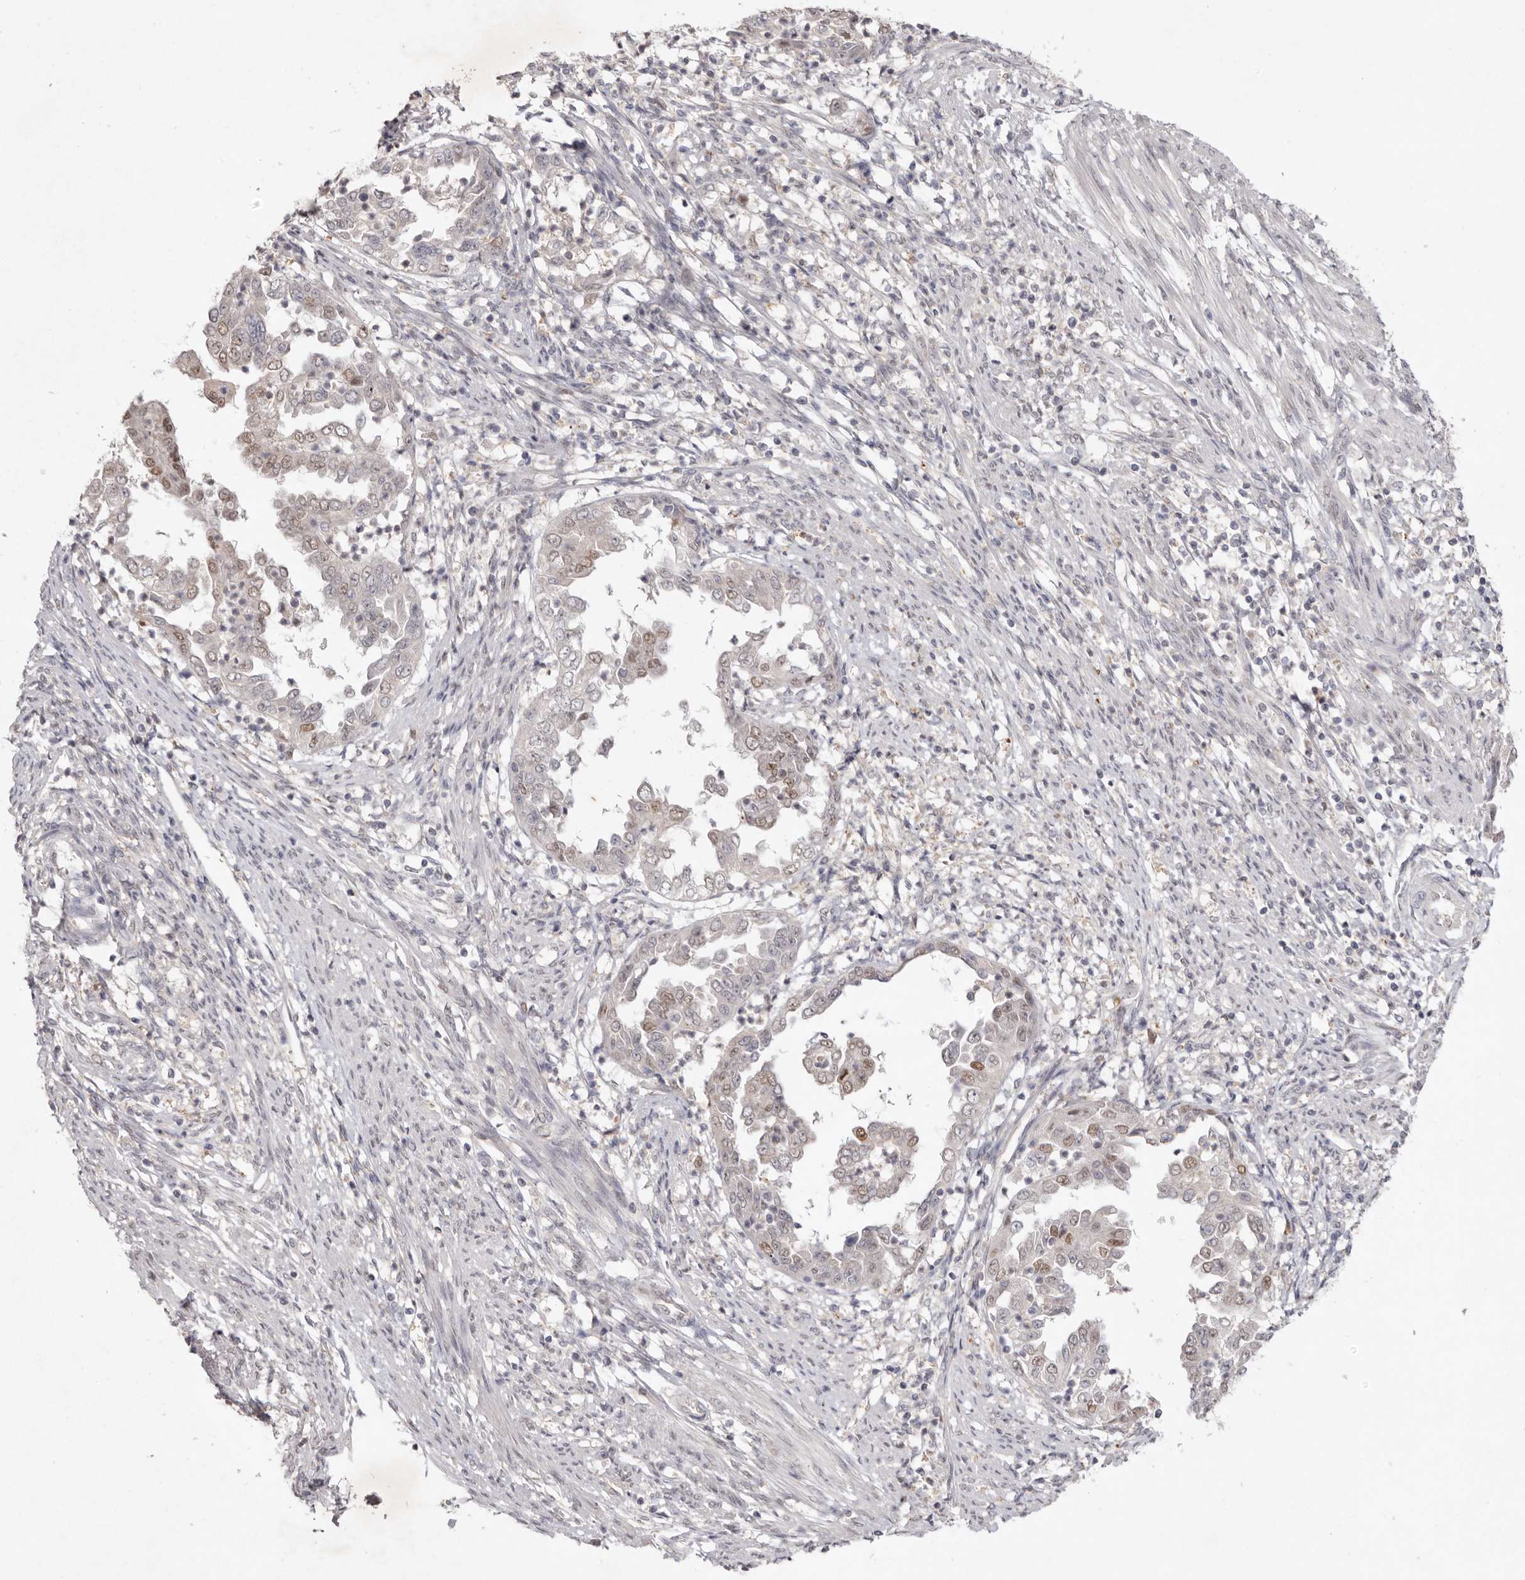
{"staining": {"intensity": "weak", "quantity": "25%-75%", "location": "nuclear"}, "tissue": "endometrial cancer", "cell_type": "Tumor cells", "image_type": "cancer", "snomed": [{"axis": "morphology", "description": "Adenocarcinoma, NOS"}, {"axis": "topography", "description": "Endometrium"}], "caption": "Immunohistochemical staining of human endometrial cancer demonstrates low levels of weak nuclear staining in about 25%-75% of tumor cells.", "gene": "TADA1", "patient": {"sex": "female", "age": 85}}